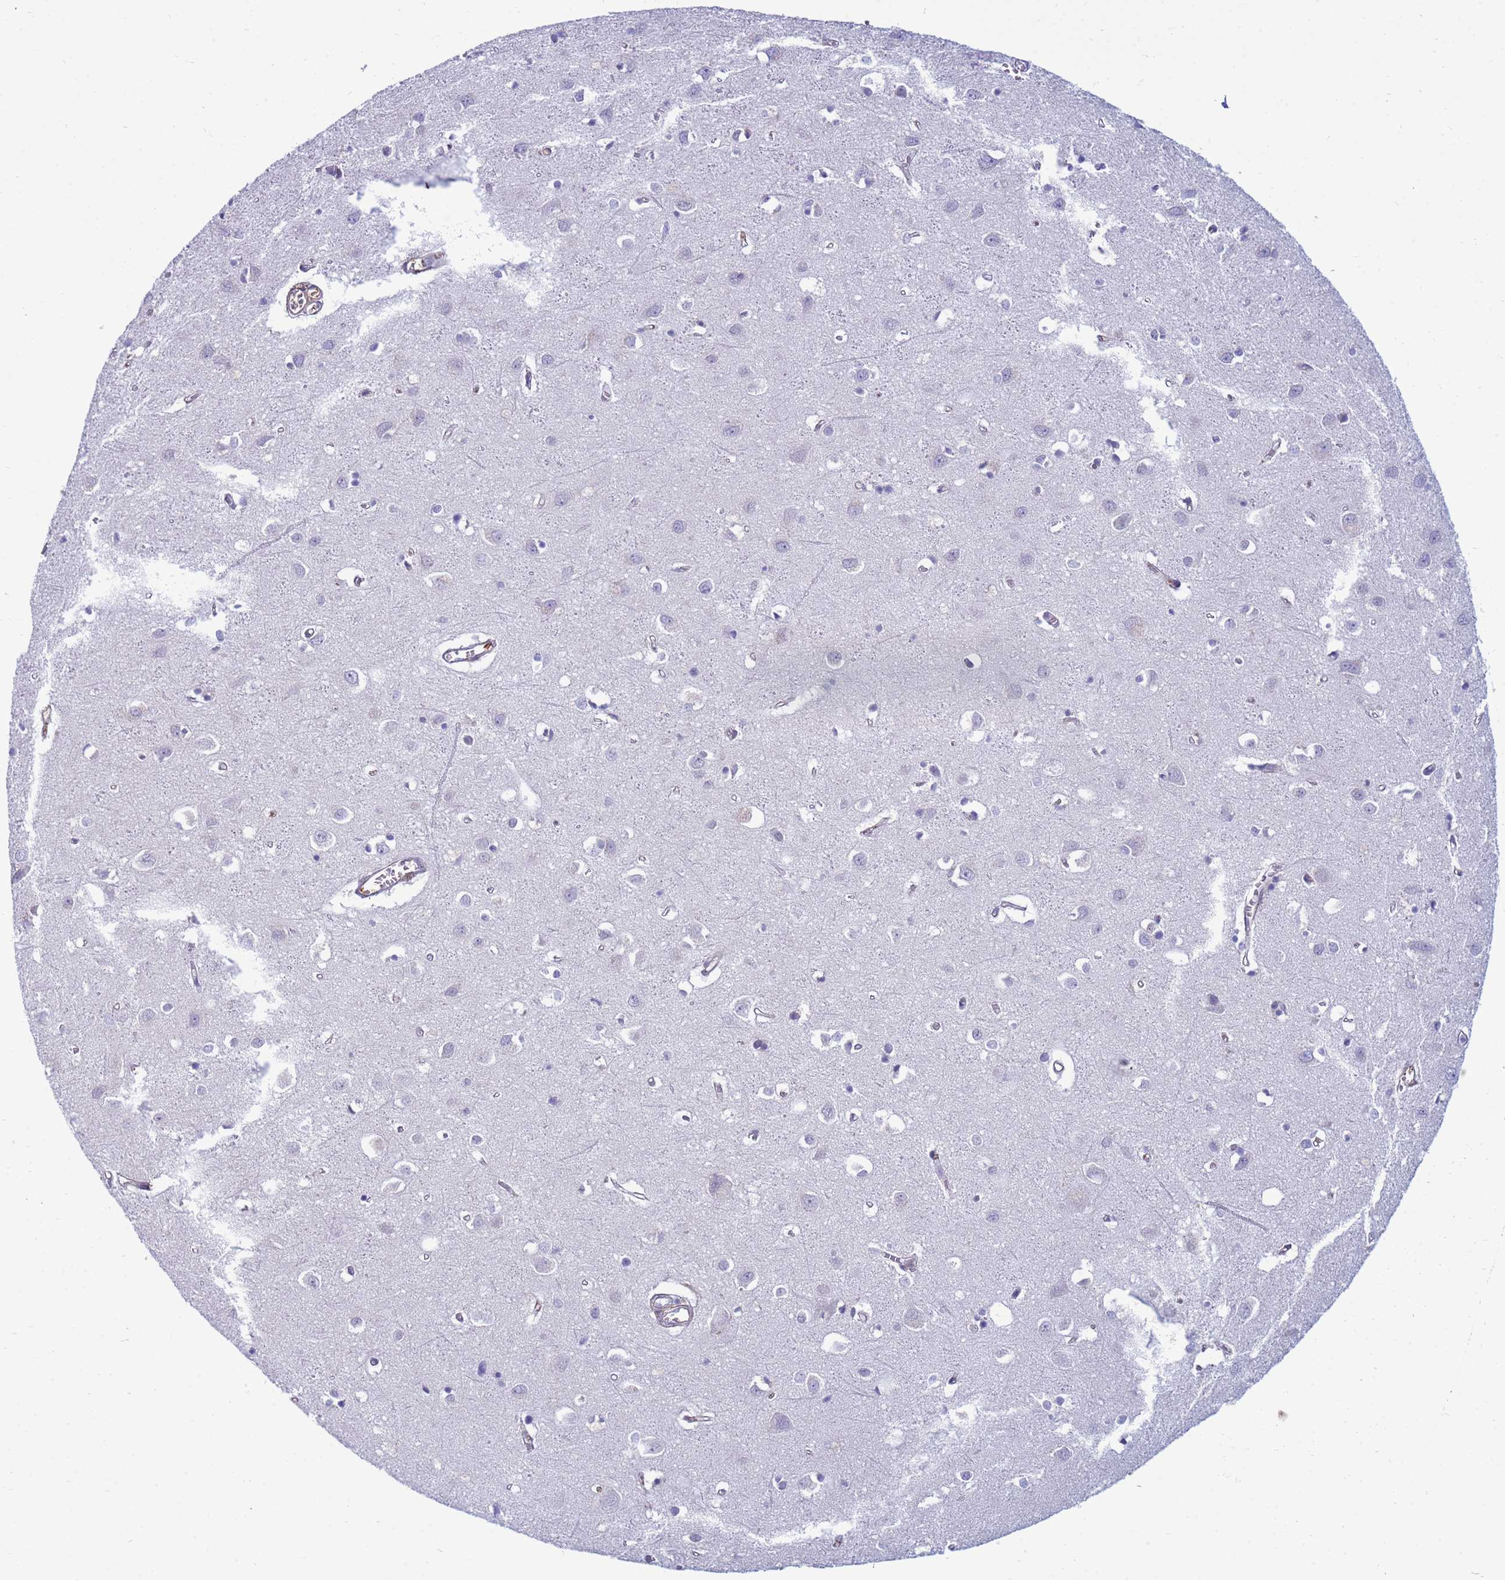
{"staining": {"intensity": "negative", "quantity": "none", "location": "none"}, "tissue": "cerebral cortex", "cell_type": "Endothelial cells", "image_type": "normal", "snomed": [{"axis": "morphology", "description": "Normal tissue, NOS"}, {"axis": "topography", "description": "Cerebral cortex"}], "caption": "This is an immunohistochemistry (IHC) photomicrograph of unremarkable human cerebral cortex. There is no positivity in endothelial cells.", "gene": "TRPC6", "patient": {"sex": "female", "age": 64}}